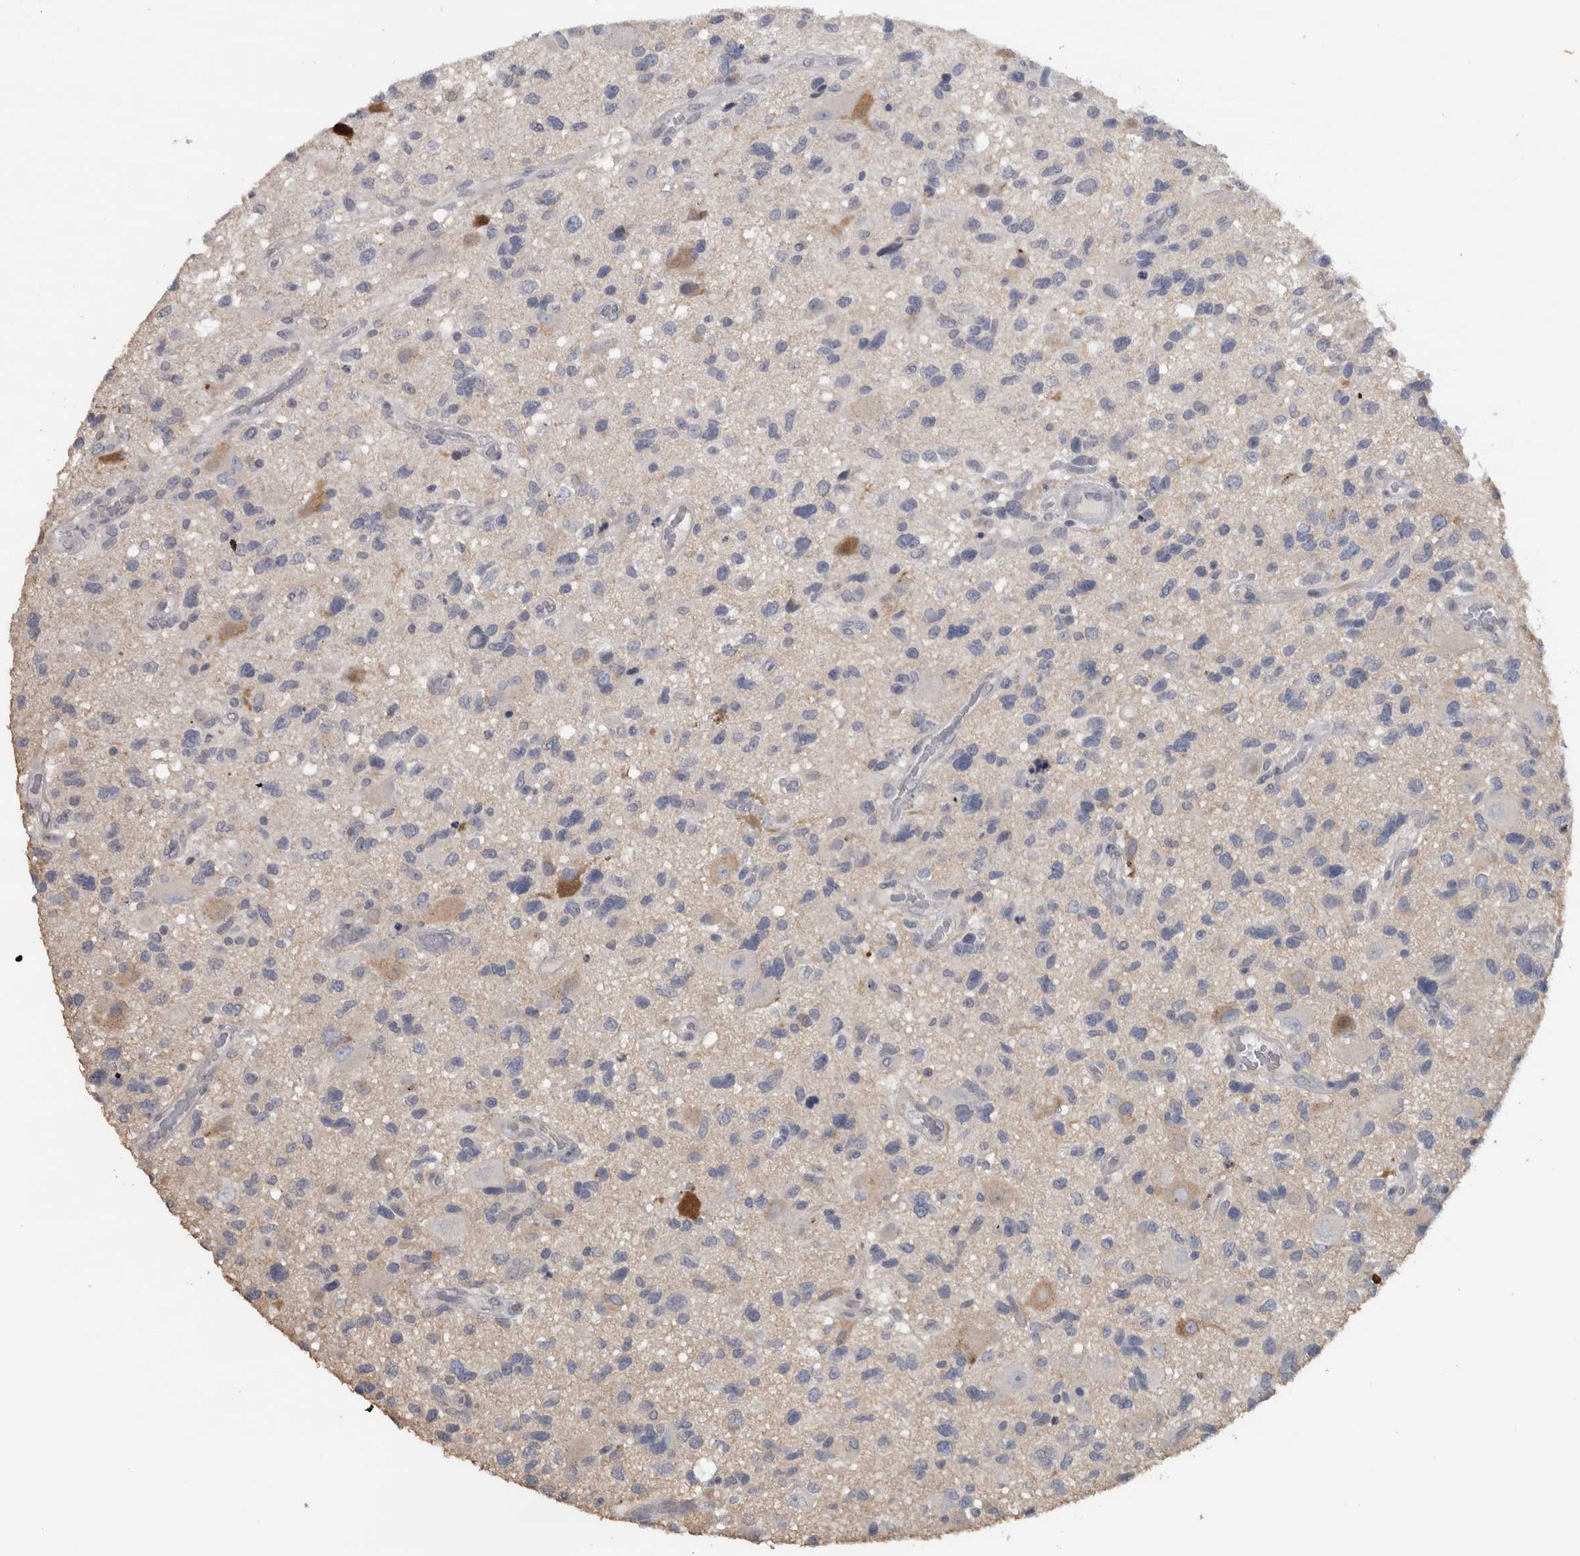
{"staining": {"intensity": "negative", "quantity": "none", "location": "none"}, "tissue": "glioma", "cell_type": "Tumor cells", "image_type": "cancer", "snomed": [{"axis": "morphology", "description": "Glioma, malignant, High grade"}, {"axis": "topography", "description": "Brain"}], "caption": "There is no significant positivity in tumor cells of malignant glioma (high-grade). Brightfield microscopy of immunohistochemistry stained with DAB (brown) and hematoxylin (blue), captured at high magnification.", "gene": "NECAB1", "patient": {"sex": "male", "age": 33}}